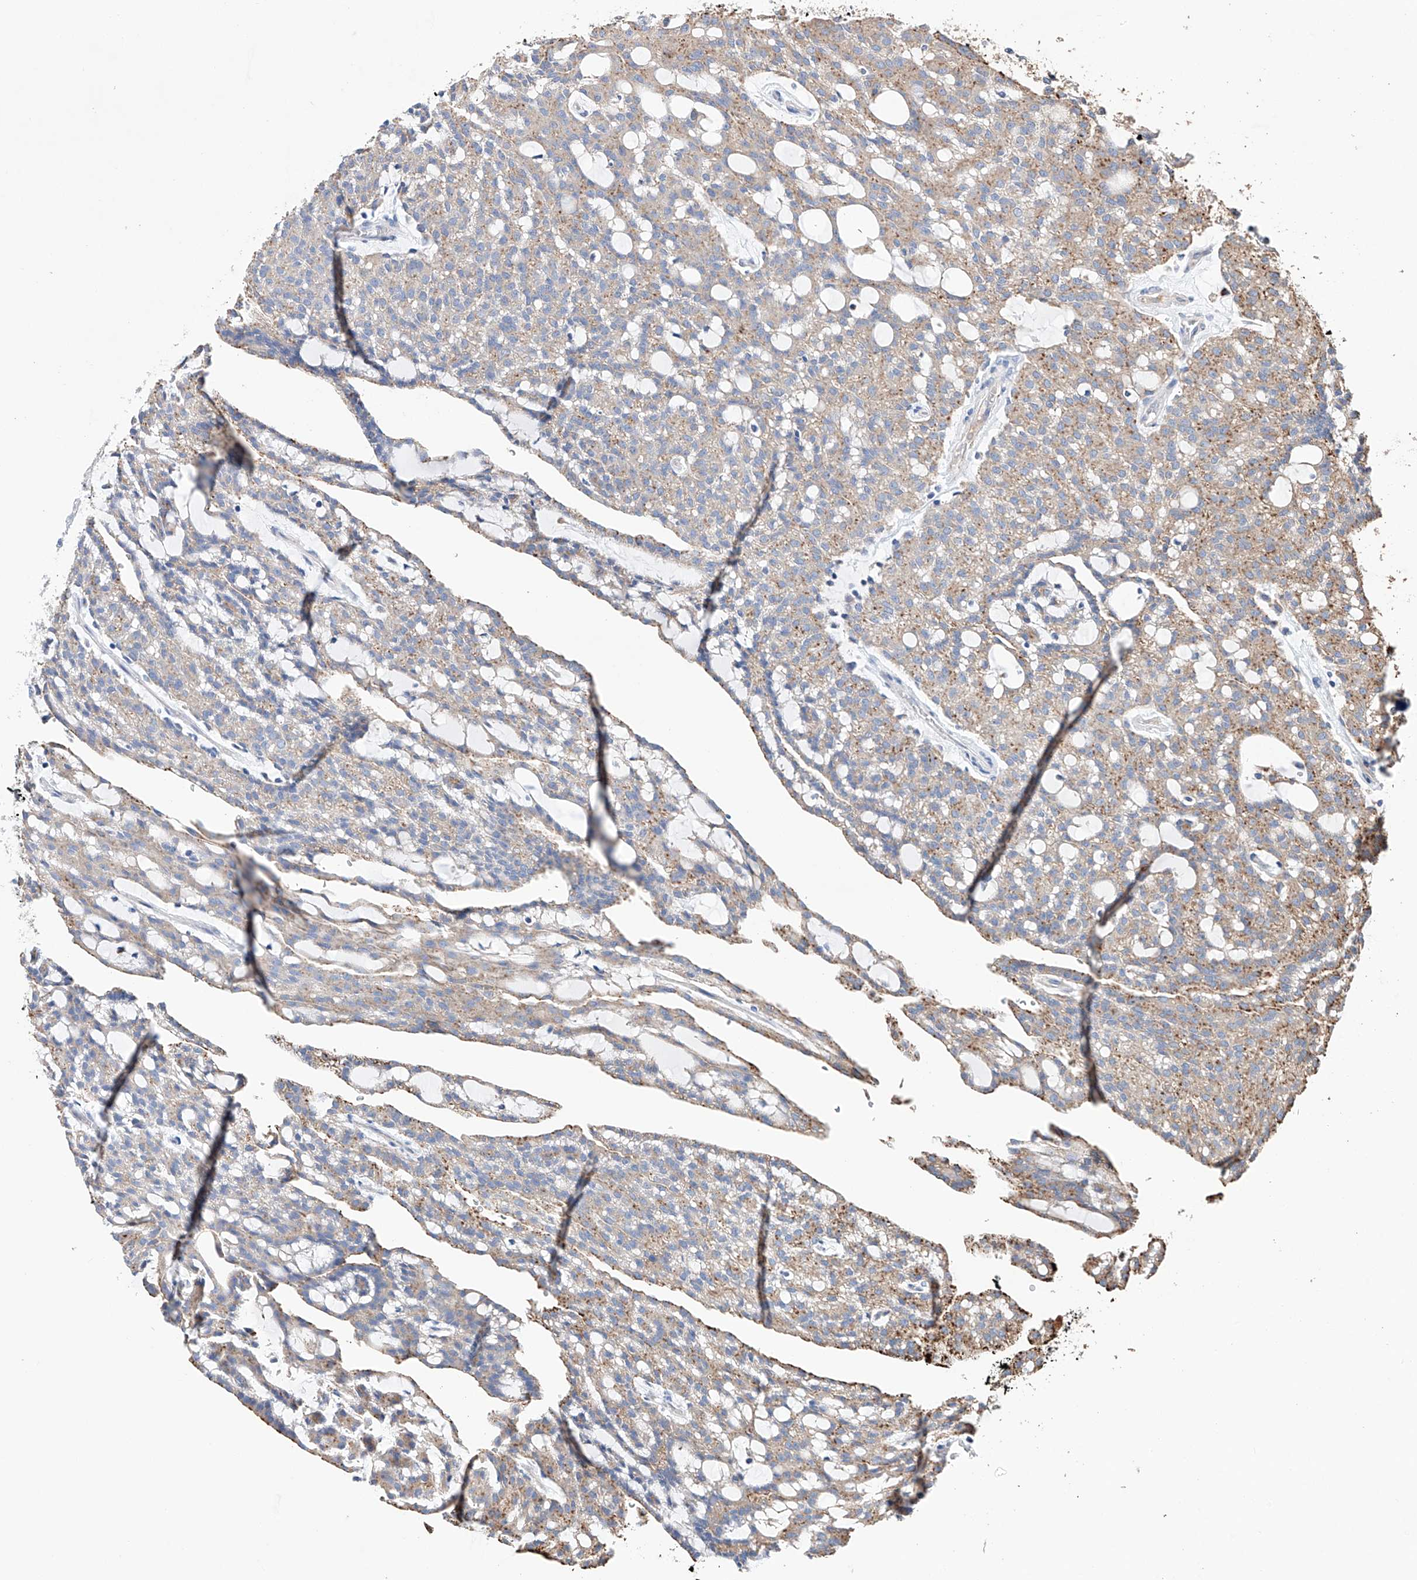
{"staining": {"intensity": "moderate", "quantity": "<25%", "location": "cytoplasmic/membranous"}, "tissue": "renal cancer", "cell_type": "Tumor cells", "image_type": "cancer", "snomed": [{"axis": "morphology", "description": "Adenocarcinoma, NOS"}, {"axis": "topography", "description": "Kidney"}], "caption": "Human renal adenocarcinoma stained for a protein (brown) exhibits moderate cytoplasmic/membranous positive staining in approximately <25% of tumor cells.", "gene": "AFG1L", "patient": {"sex": "male", "age": 63}}